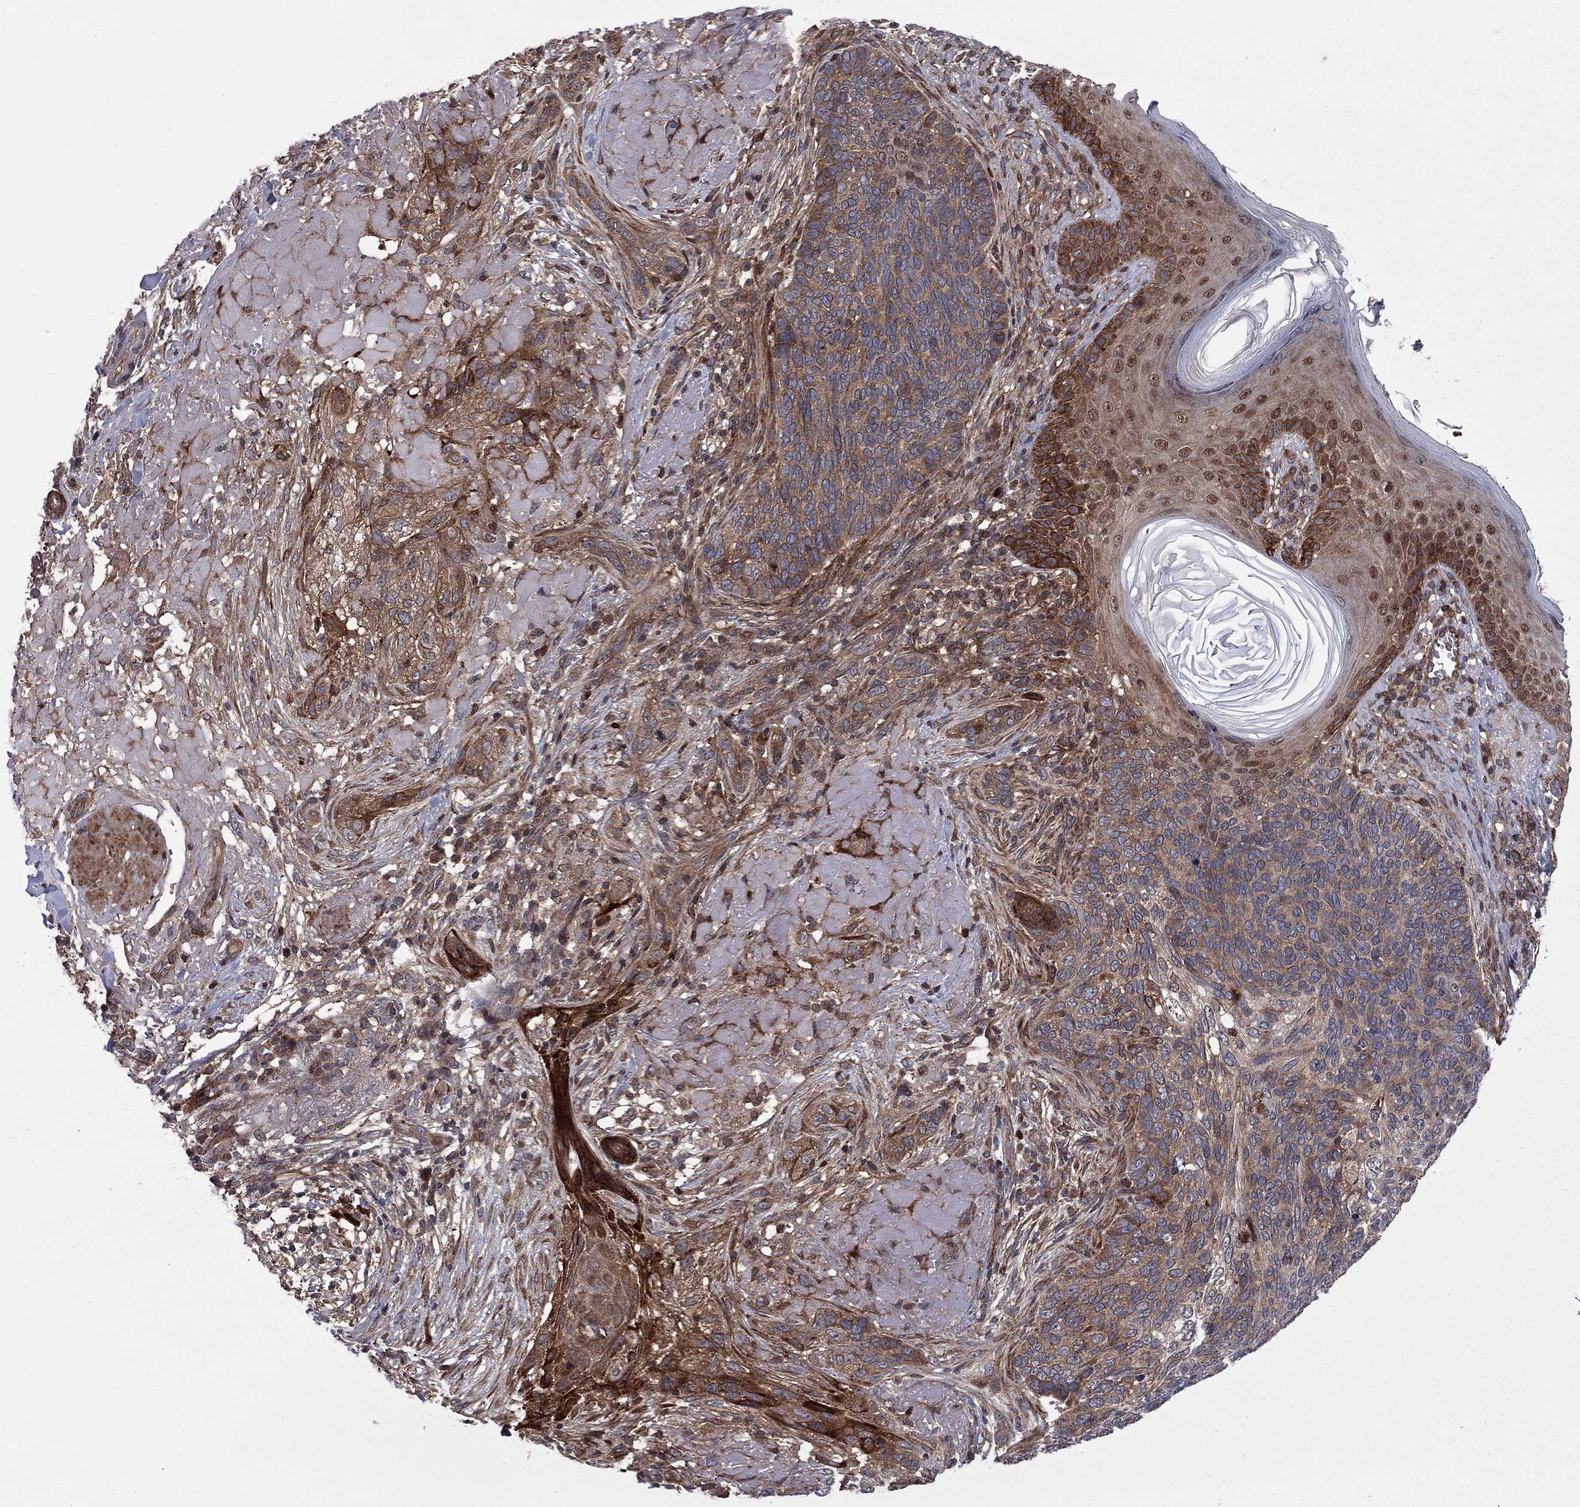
{"staining": {"intensity": "moderate", "quantity": "25%-75%", "location": "cytoplasmic/membranous"}, "tissue": "skin cancer", "cell_type": "Tumor cells", "image_type": "cancer", "snomed": [{"axis": "morphology", "description": "Basal cell carcinoma"}, {"axis": "topography", "description": "Skin"}], "caption": "Brown immunohistochemical staining in skin cancer (basal cell carcinoma) shows moderate cytoplasmic/membranous staining in approximately 25%-75% of tumor cells. (DAB IHC with brightfield microscopy, high magnification).", "gene": "HDAC4", "patient": {"sex": "male", "age": 91}}